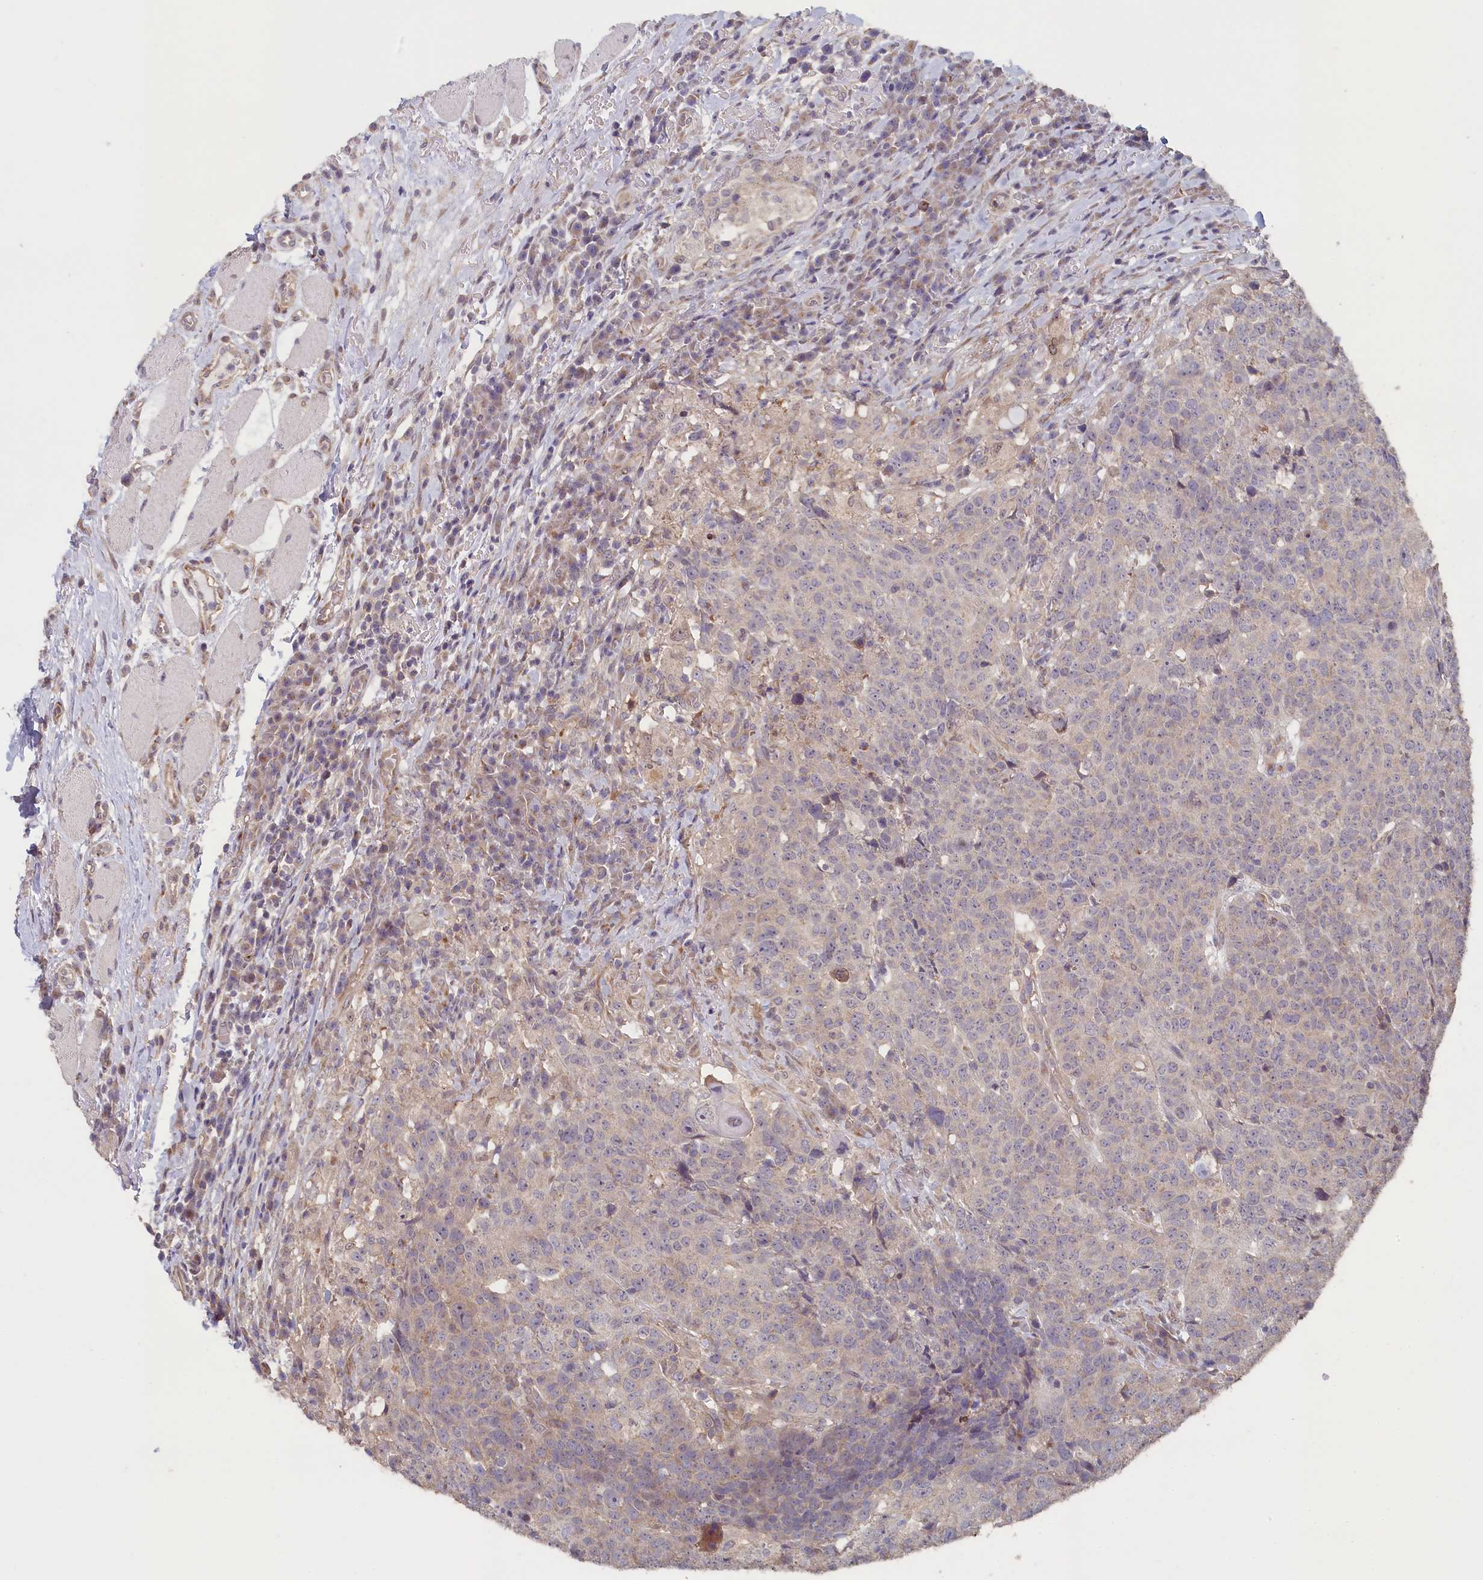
{"staining": {"intensity": "negative", "quantity": "none", "location": "none"}, "tissue": "head and neck cancer", "cell_type": "Tumor cells", "image_type": "cancer", "snomed": [{"axis": "morphology", "description": "Squamous cell carcinoma, NOS"}, {"axis": "topography", "description": "Head-Neck"}], "caption": "A micrograph of head and neck cancer stained for a protein reveals no brown staining in tumor cells.", "gene": "STX16", "patient": {"sex": "male", "age": 66}}